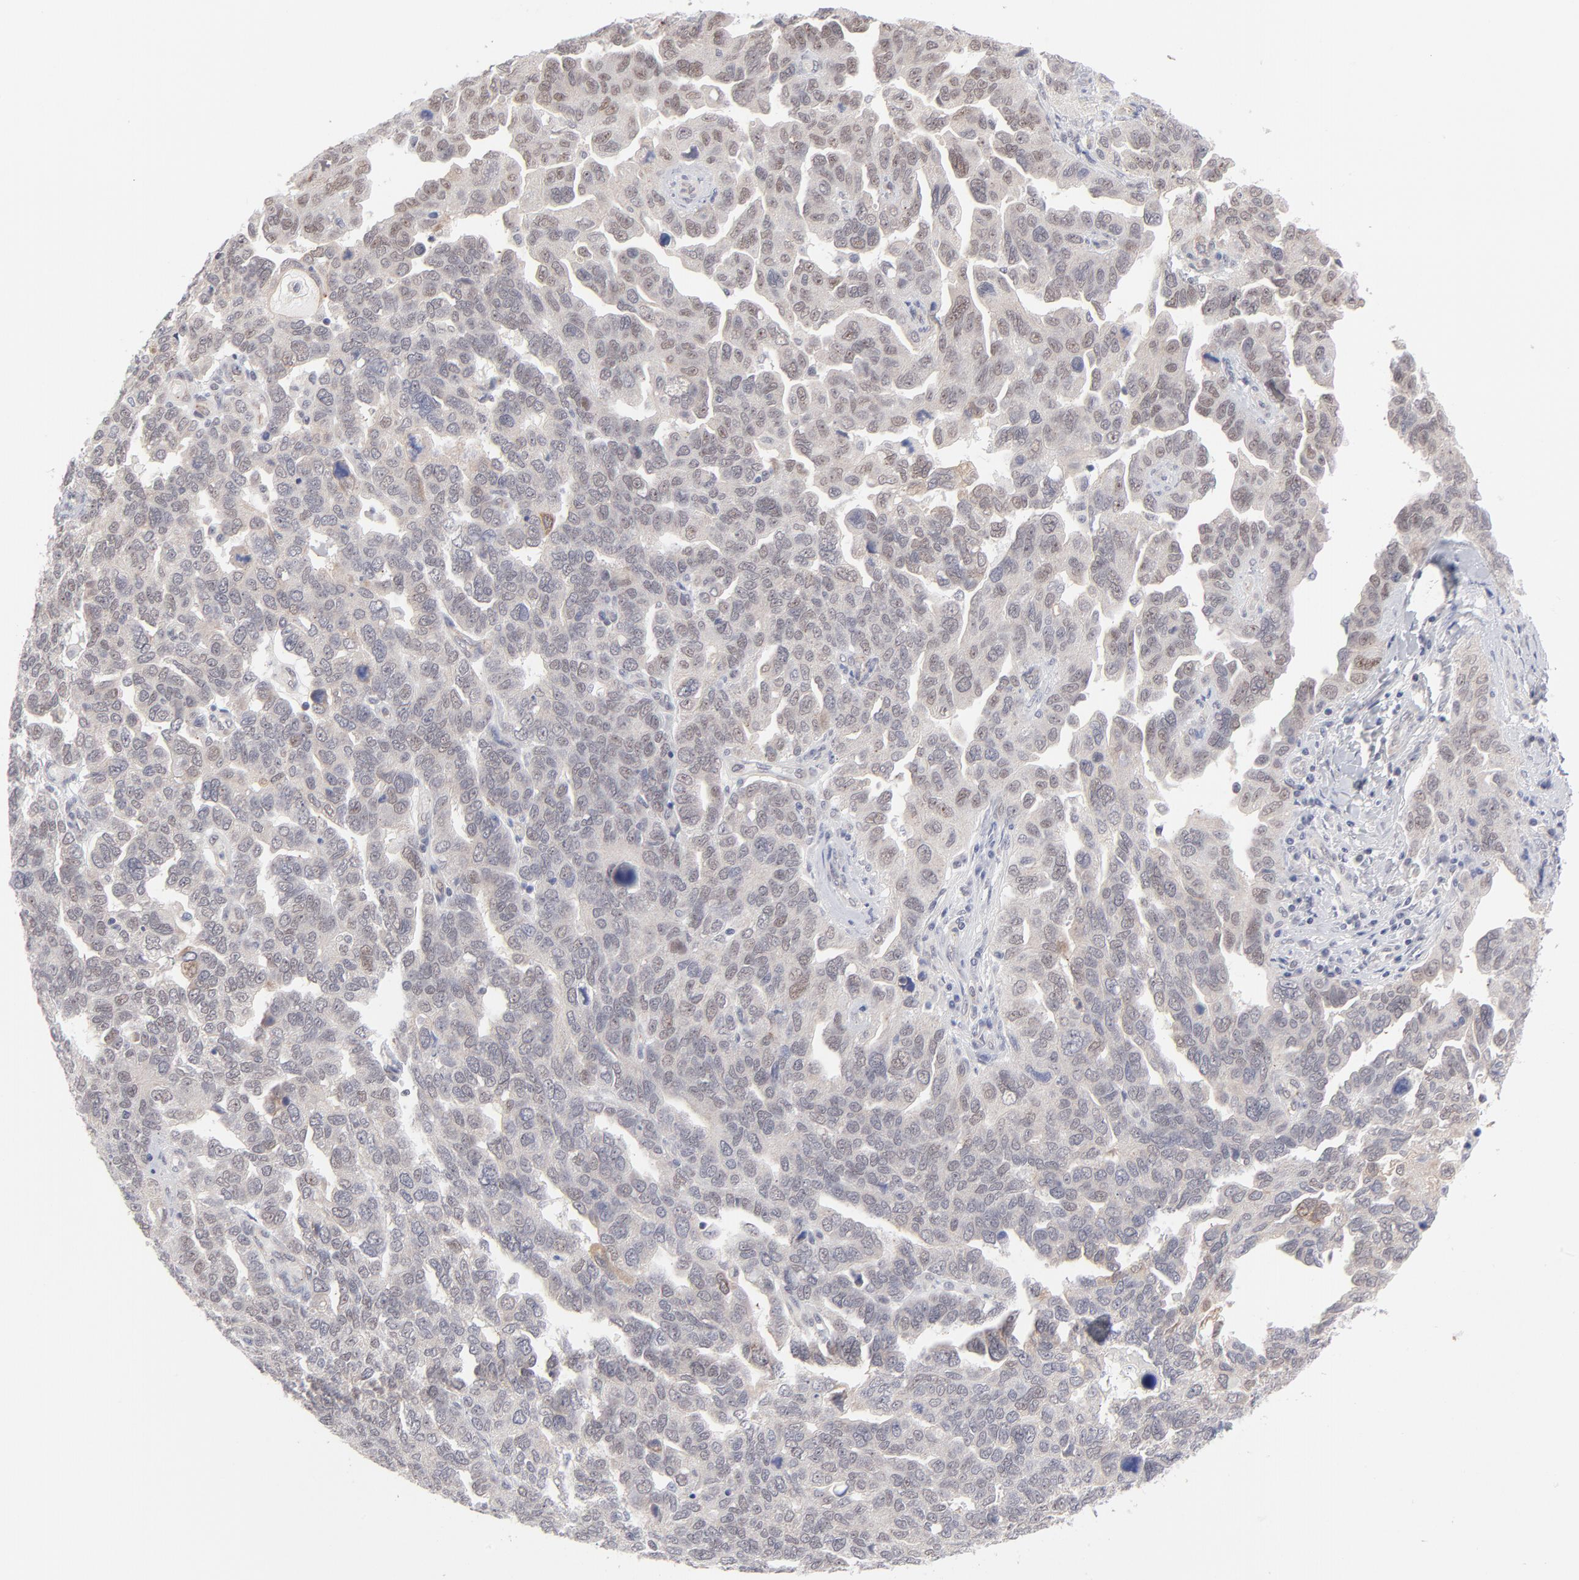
{"staining": {"intensity": "weak", "quantity": "25%-75%", "location": "cytoplasmic/membranous,nuclear"}, "tissue": "ovarian cancer", "cell_type": "Tumor cells", "image_type": "cancer", "snomed": [{"axis": "morphology", "description": "Cystadenocarcinoma, serous, NOS"}, {"axis": "topography", "description": "Ovary"}], "caption": "IHC of human serous cystadenocarcinoma (ovarian) reveals low levels of weak cytoplasmic/membranous and nuclear expression in approximately 25%-75% of tumor cells.", "gene": "NBN", "patient": {"sex": "female", "age": 64}}